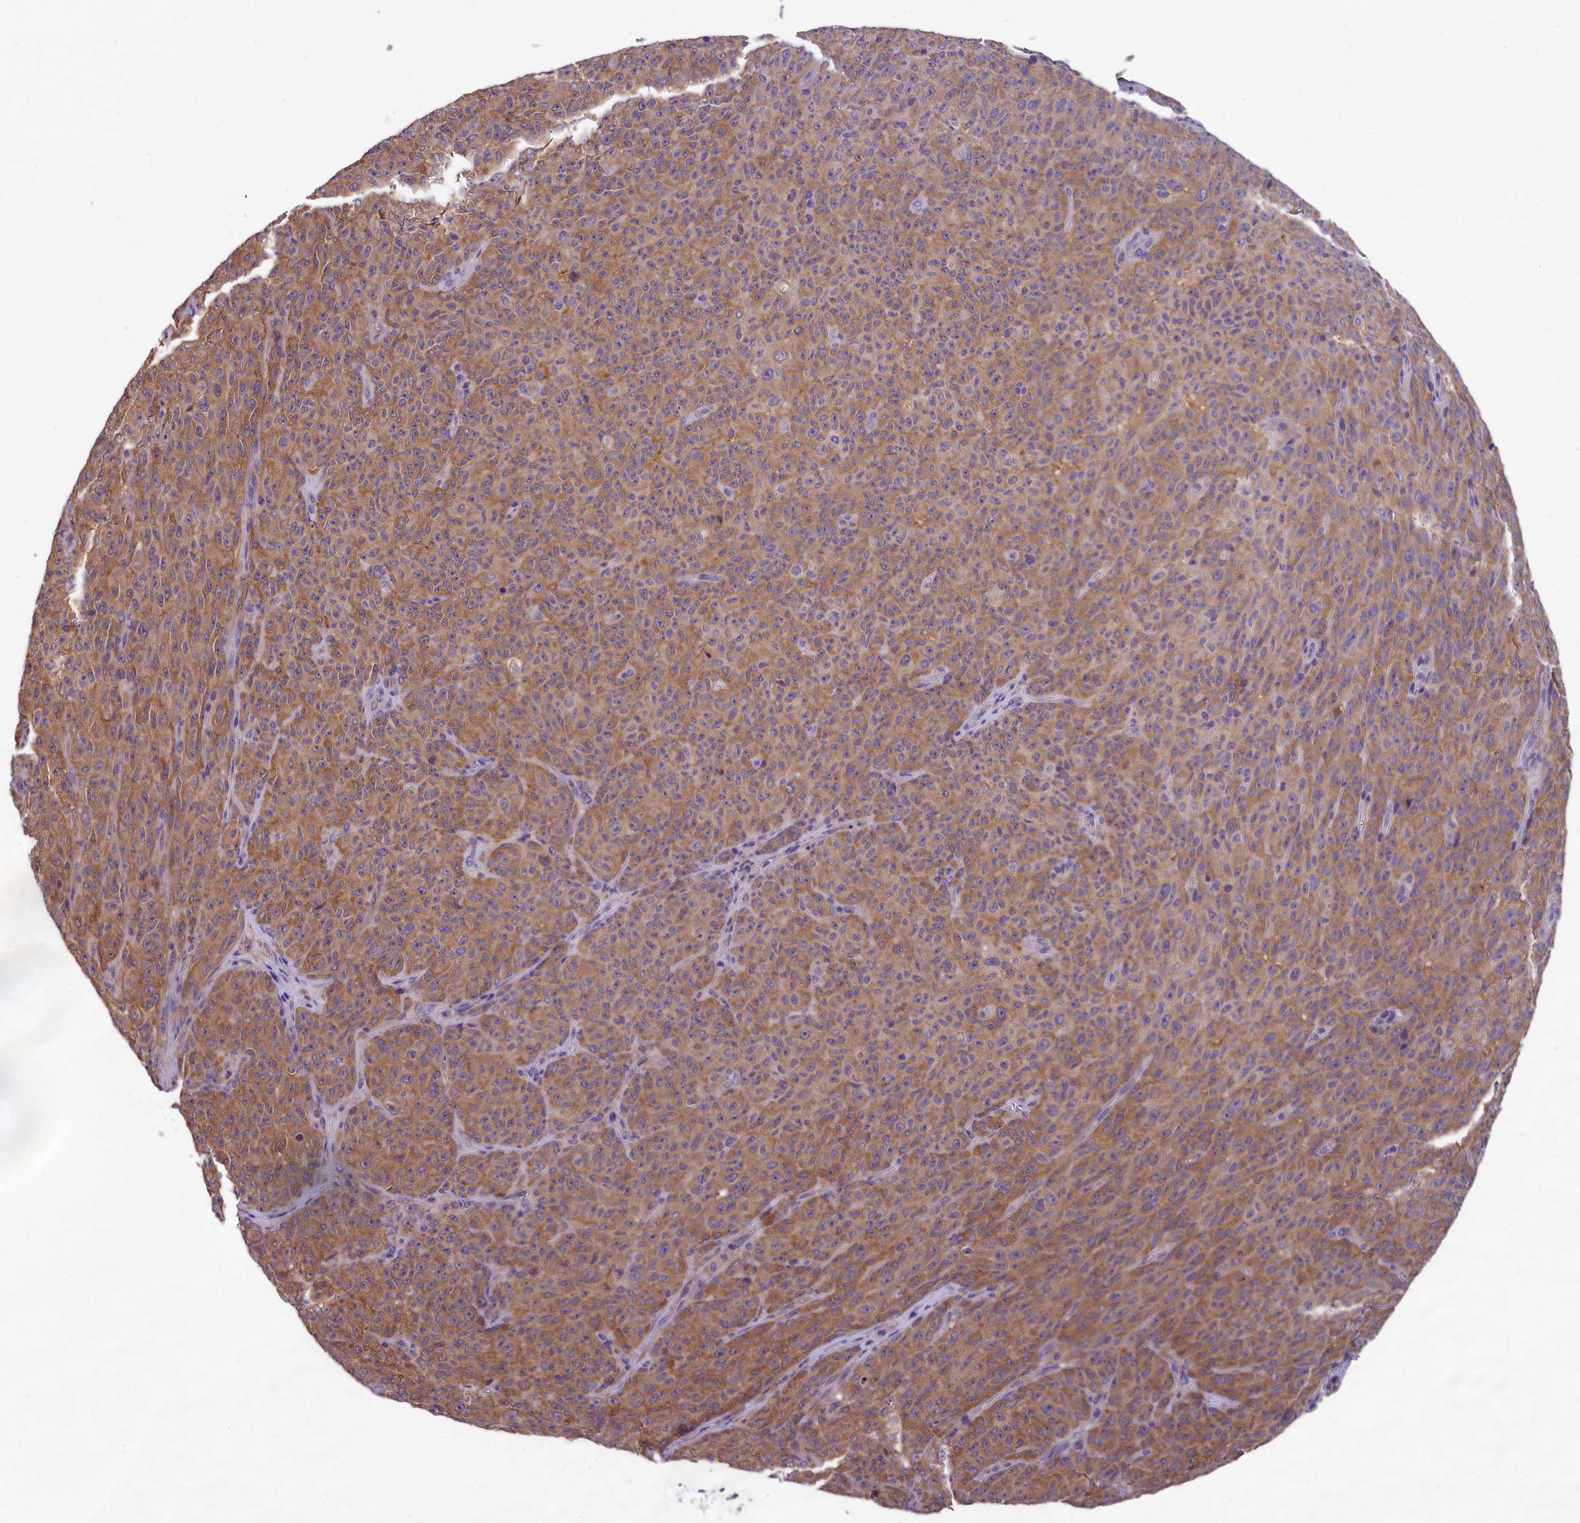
{"staining": {"intensity": "moderate", "quantity": "25%-75%", "location": "cytoplasmic/membranous"}, "tissue": "melanoma", "cell_type": "Tumor cells", "image_type": "cancer", "snomed": [{"axis": "morphology", "description": "Malignant melanoma, NOS"}, {"axis": "topography", "description": "Skin"}], "caption": "A histopathology image of human melanoma stained for a protein reveals moderate cytoplasmic/membranous brown staining in tumor cells. (Stains: DAB in brown, nuclei in blue, Microscopy: brightfield microscopy at high magnification).", "gene": "ABCC8", "patient": {"sex": "female", "age": 82}}